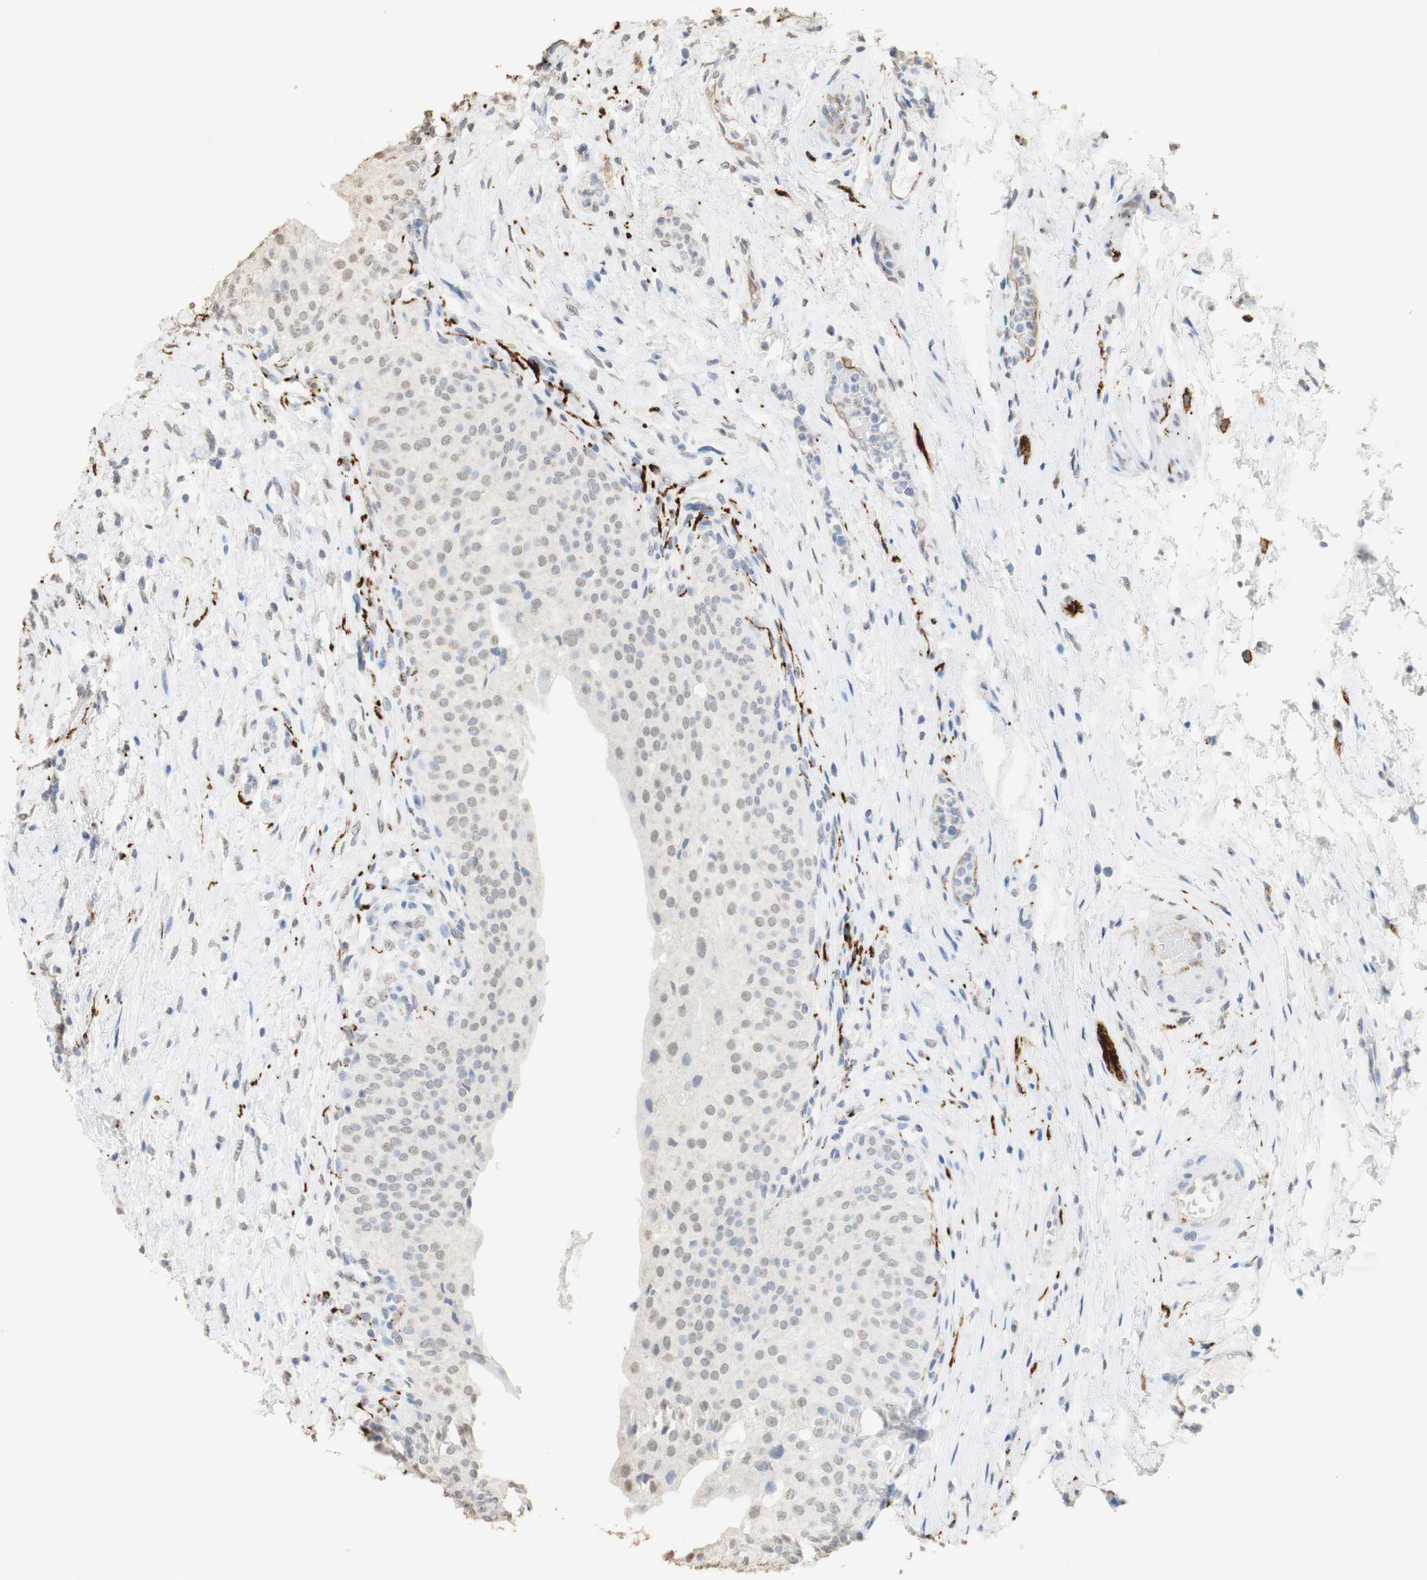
{"staining": {"intensity": "weak", "quantity": "<25%", "location": "cytoplasmic/membranous,nuclear"}, "tissue": "urinary bladder", "cell_type": "Urothelial cells", "image_type": "normal", "snomed": [{"axis": "morphology", "description": "Normal tissue, NOS"}, {"axis": "morphology", "description": "Urothelial carcinoma, High grade"}, {"axis": "topography", "description": "Urinary bladder"}], "caption": "Immunohistochemistry (IHC) of normal urinary bladder displays no expression in urothelial cells.", "gene": "L1CAM", "patient": {"sex": "male", "age": 46}}